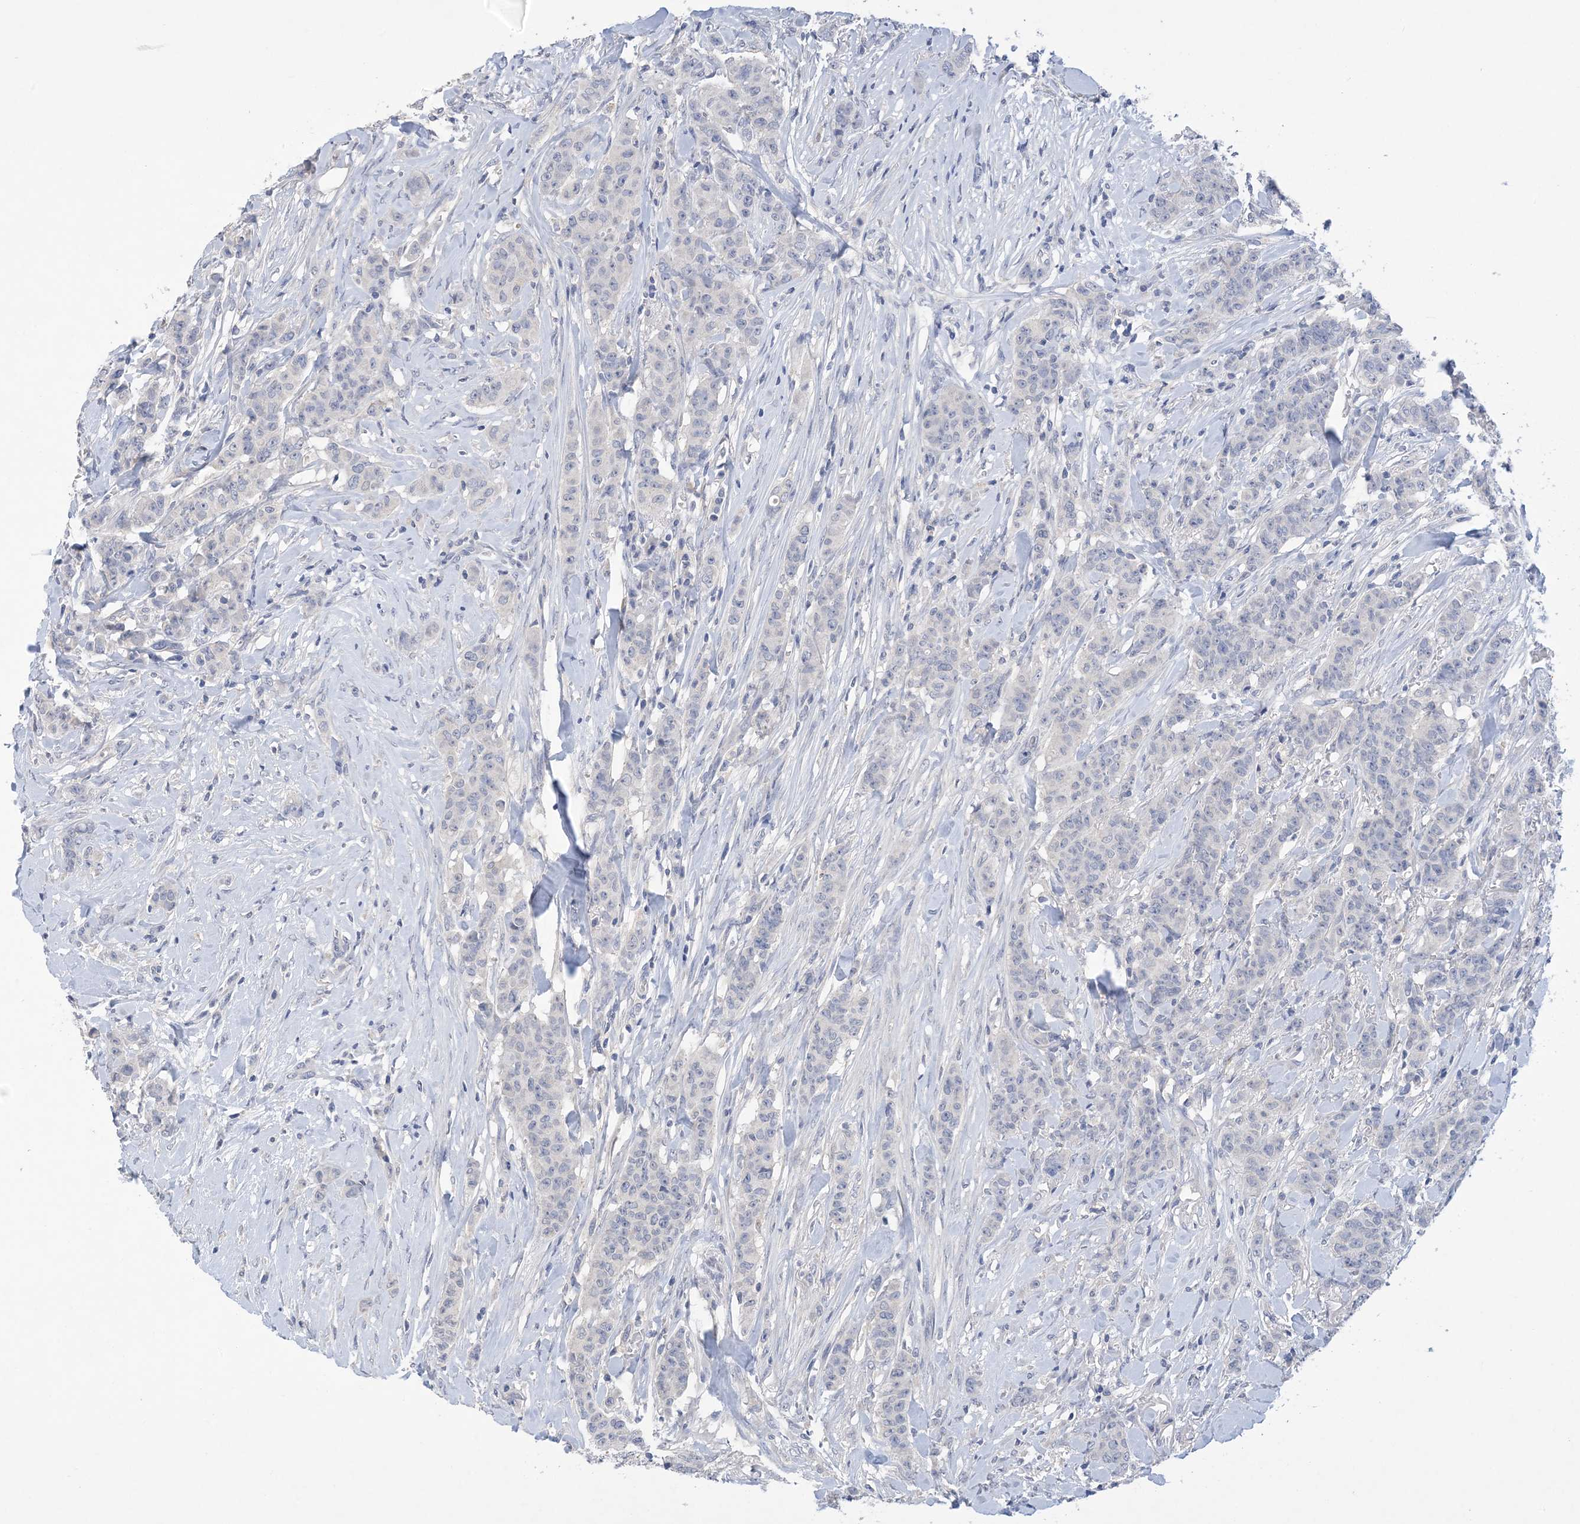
{"staining": {"intensity": "negative", "quantity": "none", "location": "none"}, "tissue": "breast cancer", "cell_type": "Tumor cells", "image_type": "cancer", "snomed": [{"axis": "morphology", "description": "Duct carcinoma"}, {"axis": "topography", "description": "Breast"}], "caption": "An immunohistochemistry (IHC) photomicrograph of breast cancer is shown. There is no staining in tumor cells of breast cancer.", "gene": "DSC3", "patient": {"sex": "female", "age": 40}}